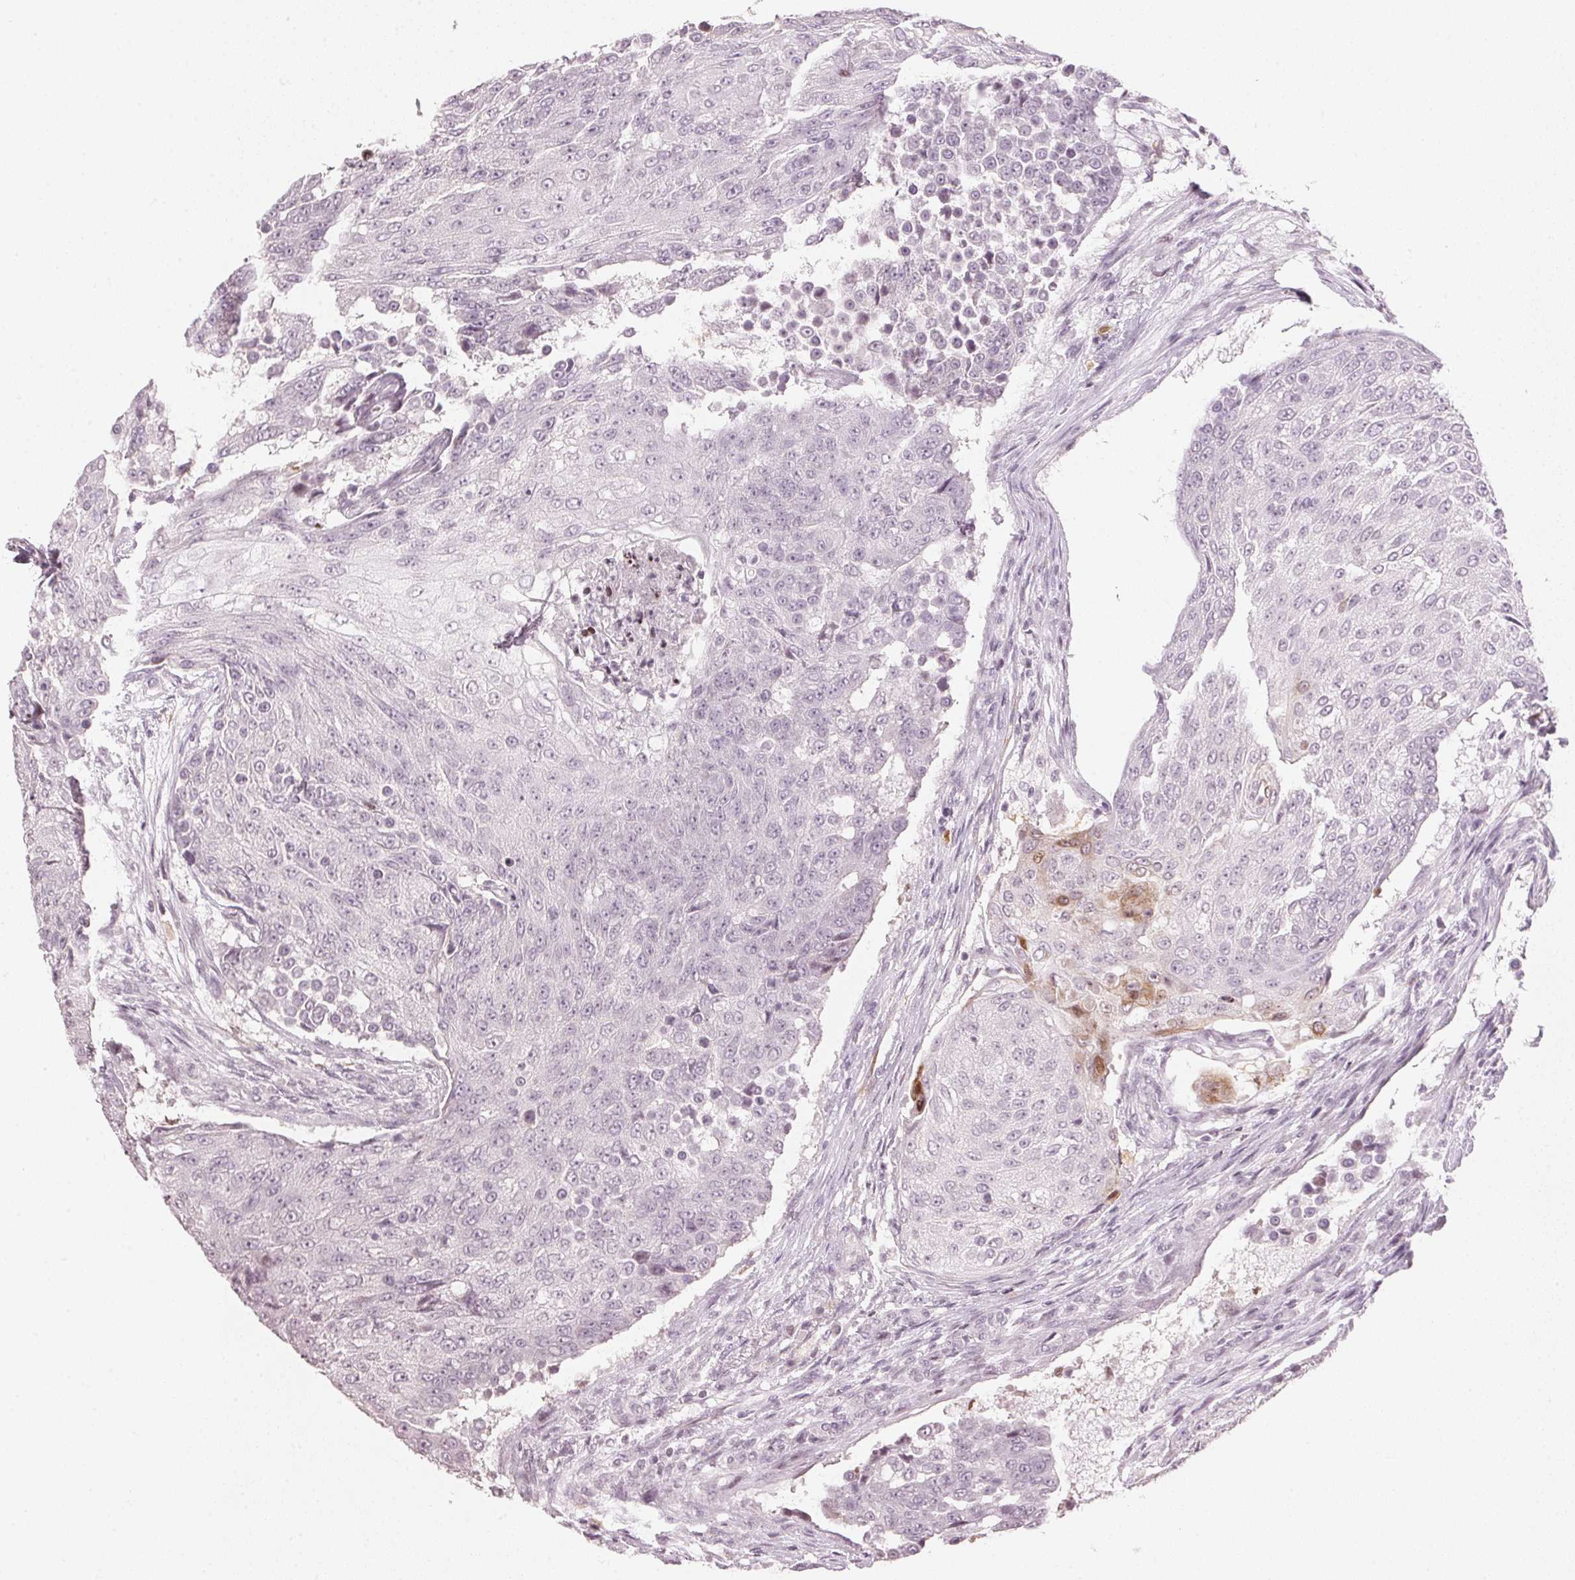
{"staining": {"intensity": "negative", "quantity": "none", "location": "none"}, "tissue": "urothelial cancer", "cell_type": "Tumor cells", "image_type": "cancer", "snomed": [{"axis": "morphology", "description": "Urothelial carcinoma, High grade"}, {"axis": "topography", "description": "Urinary bladder"}], "caption": "Human urothelial carcinoma (high-grade) stained for a protein using immunohistochemistry exhibits no expression in tumor cells.", "gene": "SFRP4", "patient": {"sex": "female", "age": 63}}